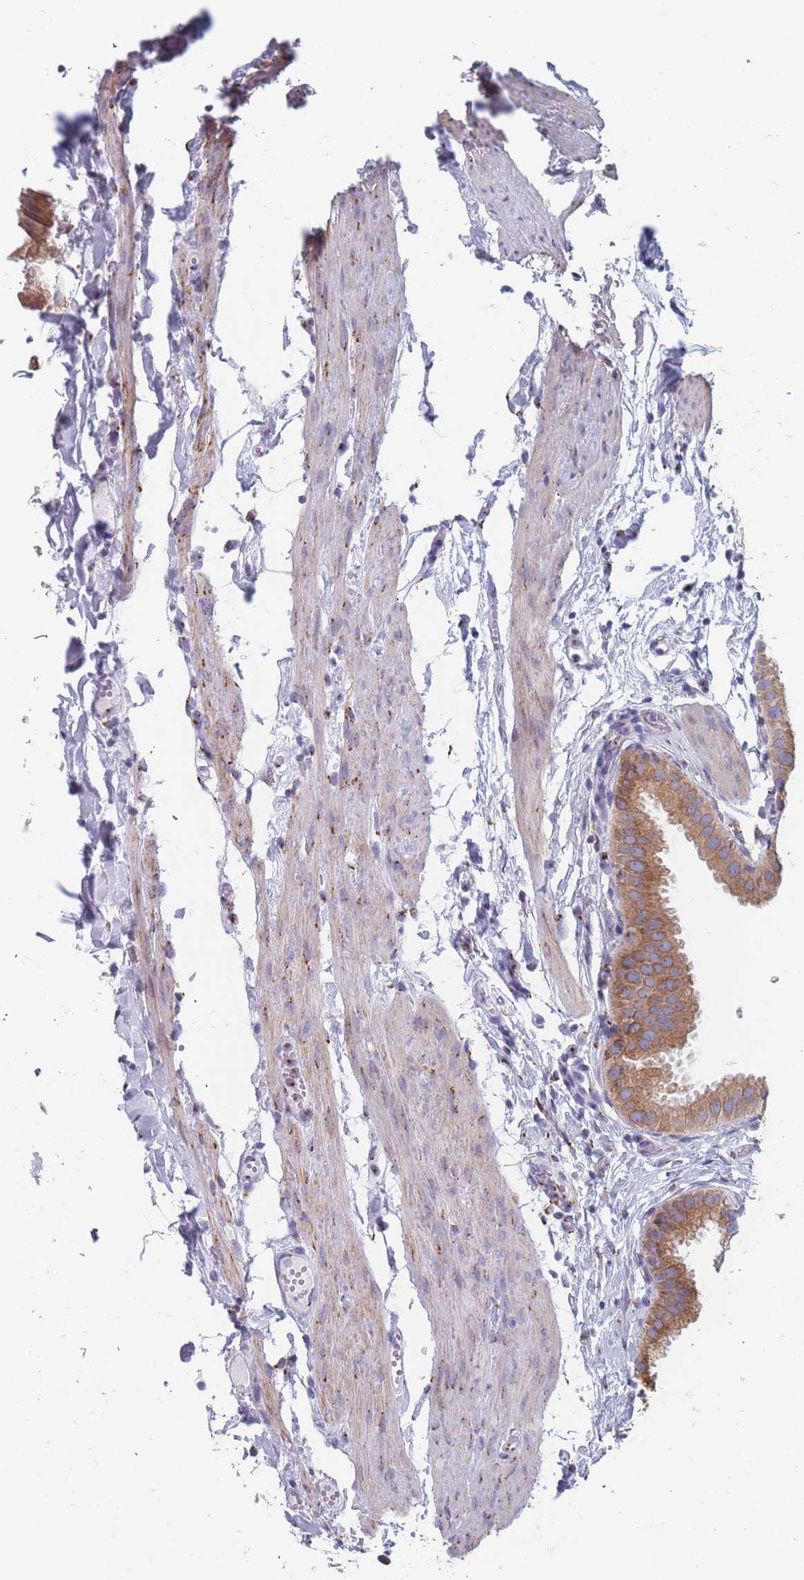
{"staining": {"intensity": "moderate", "quantity": ">75%", "location": "cytoplasmic/membranous"}, "tissue": "gallbladder", "cell_type": "Glandular cells", "image_type": "normal", "snomed": [{"axis": "morphology", "description": "Normal tissue, NOS"}, {"axis": "topography", "description": "Gallbladder"}], "caption": "A high-resolution photomicrograph shows immunohistochemistry (IHC) staining of unremarkable gallbladder, which reveals moderate cytoplasmic/membranous staining in about >75% of glandular cells. (Brightfield microscopy of DAB IHC at high magnification).", "gene": "TMED10", "patient": {"sex": "female", "age": 61}}